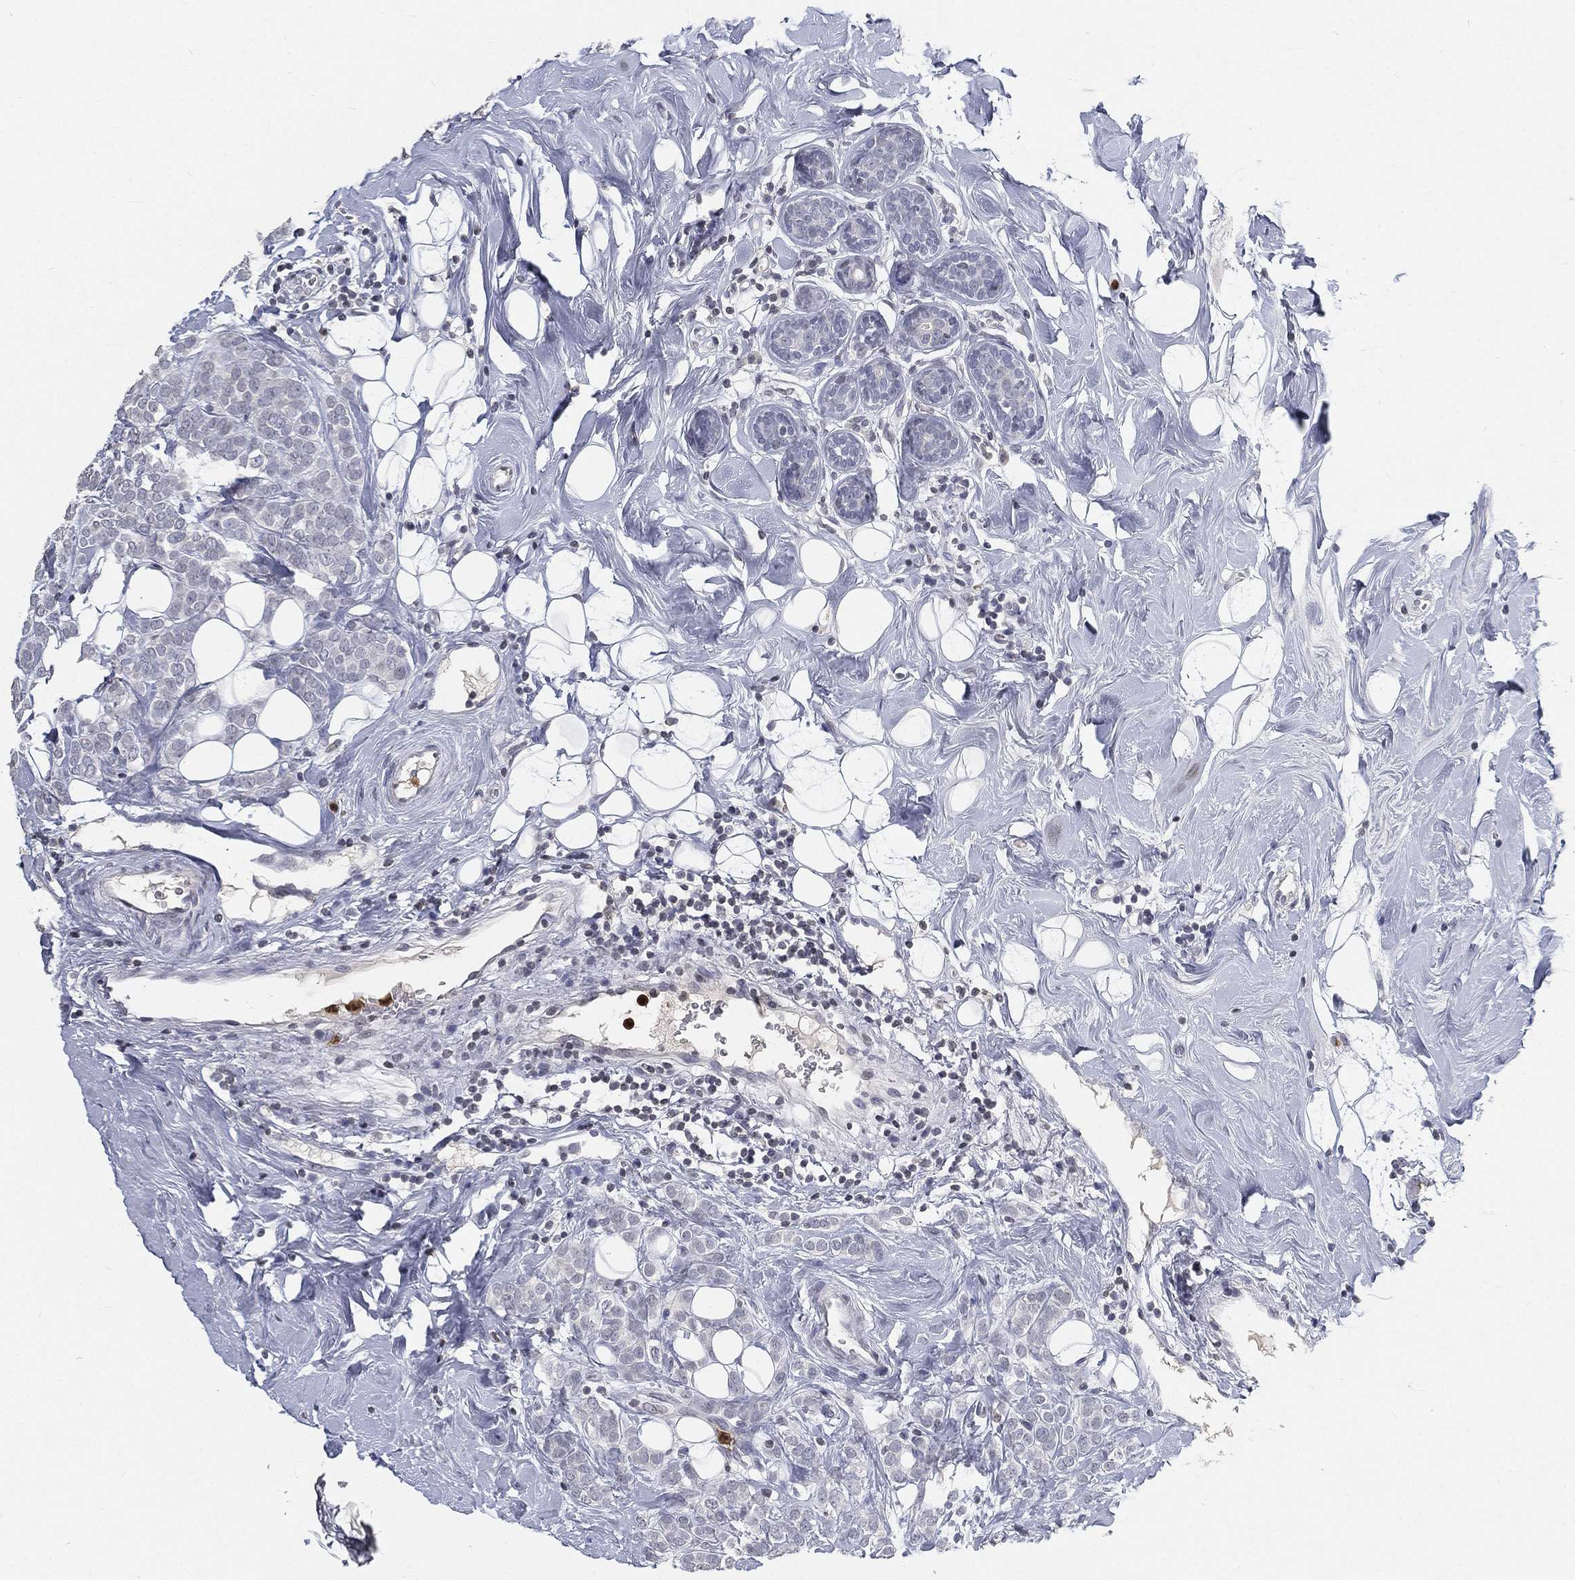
{"staining": {"intensity": "negative", "quantity": "none", "location": "none"}, "tissue": "breast cancer", "cell_type": "Tumor cells", "image_type": "cancer", "snomed": [{"axis": "morphology", "description": "Lobular carcinoma"}, {"axis": "topography", "description": "Breast"}], "caption": "A high-resolution histopathology image shows immunohistochemistry staining of lobular carcinoma (breast), which exhibits no significant staining in tumor cells. Brightfield microscopy of immunohistochemistry stained with DAB (3,3'-diaminobenzidine) (brown) and hematoxylin (blue), captured at high magnification.", "gene": "ARG1", "patient": {"sex": "female", "age": 49}}